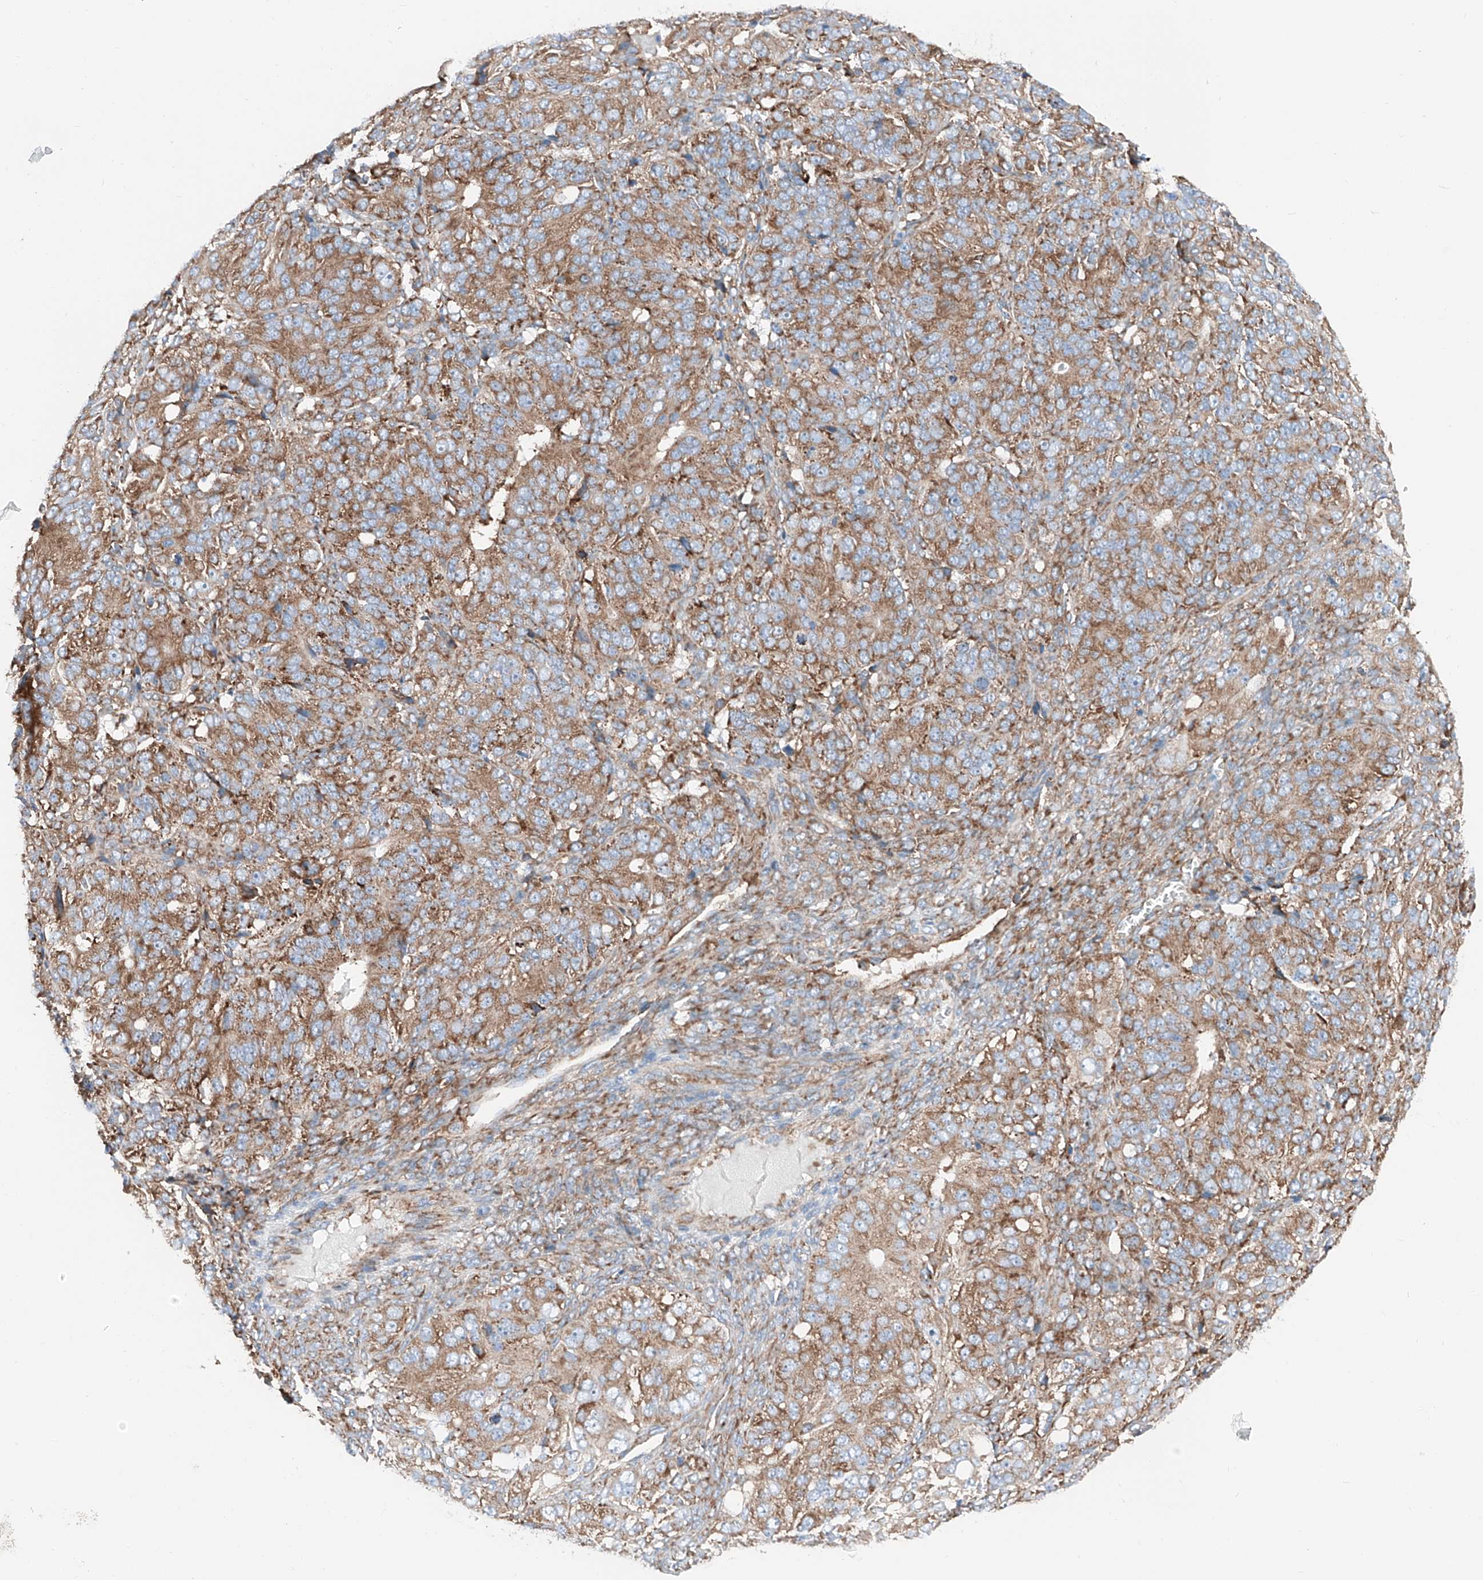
{"staining": {"intensity": "moderate", "quantity": ">75%", "location": "cytoplasmic/membranous"}, "tissue": "ovarian cancer", "cell_type": "Tumor cells", "image_type": "cancer", "snomed": [{"axis": "morphology", "description": "Carcinoma, endometroid"}, {"axis": "topography", "description": "Ovary"}], "caption": "Immunohistochemistry (IHC) photomicrograph of human ovarian cancer stained for a protein (brown), which reveals medium levels of moderate cytoplasmic/membranous staining in approximately >75% of tumor cells.", "gene": "CRELD1", "patient": {"sex": "female", "age": 51}}